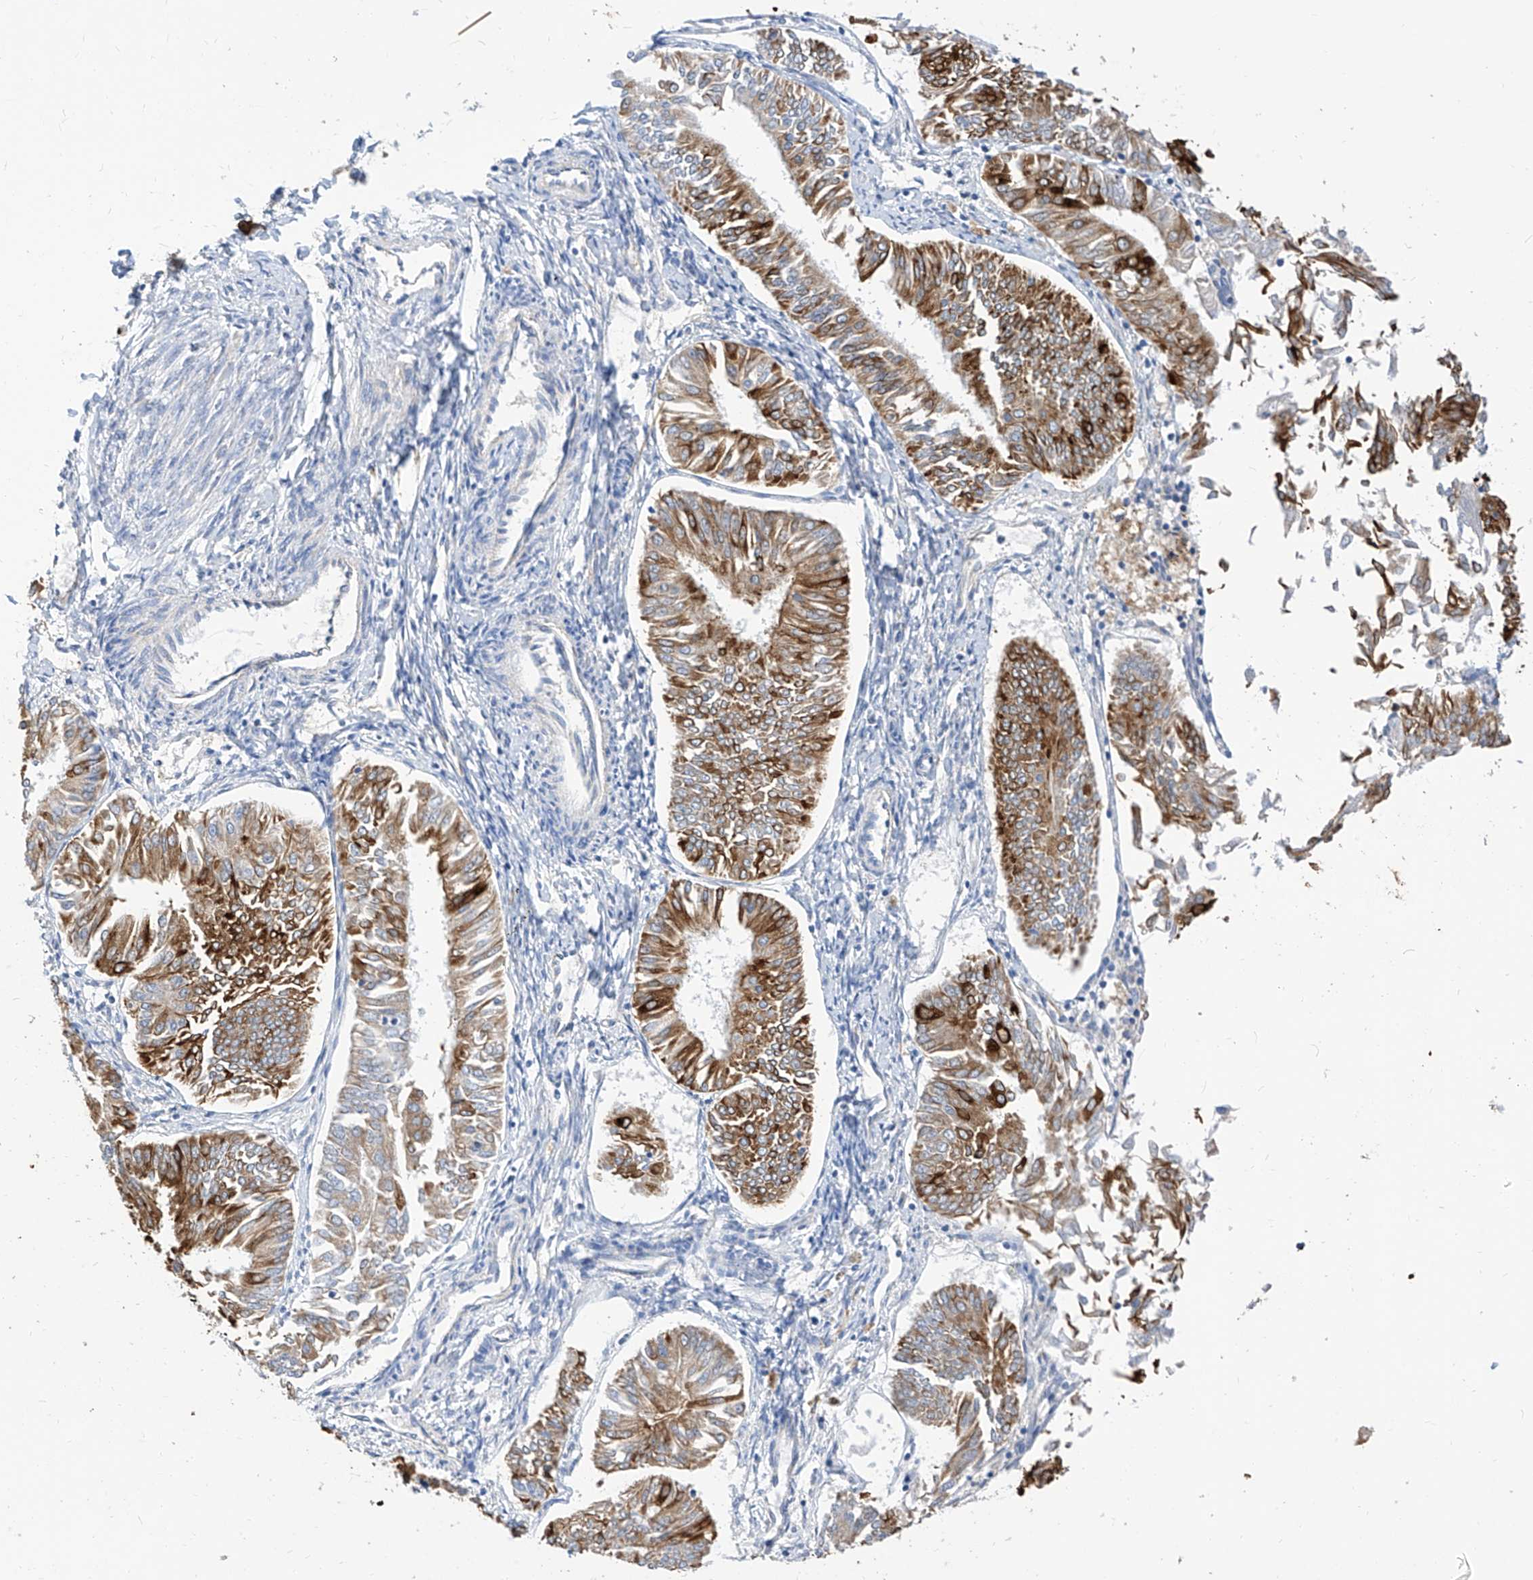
{"staining": {"intensity": "strong", "quantity": ">75%", "location": "cytoplasmic/membranous"}, "tissue": "endometrial cancer", "cell_type": "Tumor cells", "image_type": "cancer", "snomed": [{"axis": "morphology", "description": "Adenocarcinoma, NOS"}, {"axis": "topography", "description": "Endometrium"}], "caption": "This image displays immunohistochemistry (IHC) staining of adenocarcinoma (endometrial), with high strong cytoplasmic/membranous expression in approximately >75% of tumor cells.", "gene": "SCGB2A1", "patient": {"sex": "female", "age": 58}}